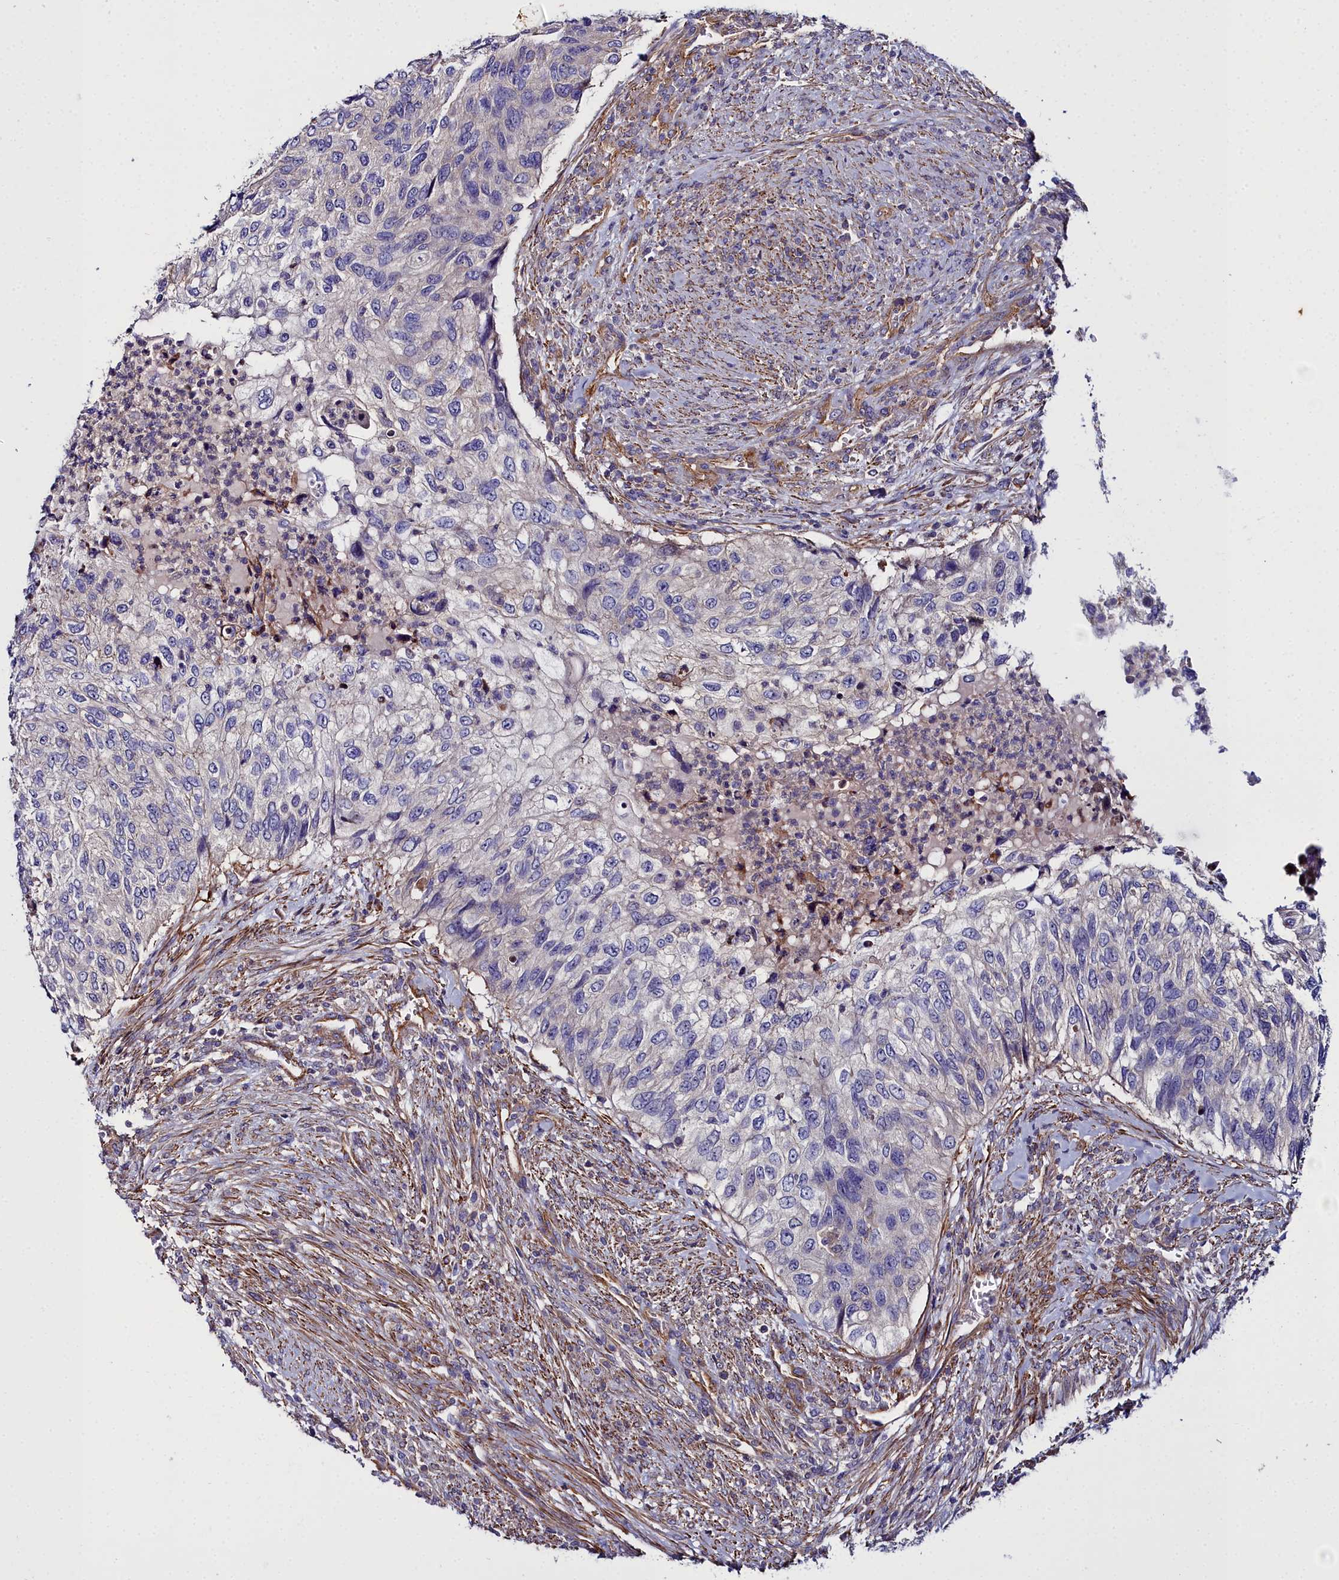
{"staining": {"intensity": "negative", "quantity": "none", "location": "none"}, "tissue": "urothelial cancer", "cell_type": "Tumor cells", "image_type": "cancer", "snomed": [{"axis": "morphology", "description": "Urothelial carcinoma, High grade"}, {"axis": "topography", "description": "Urinary bladder"}], "caption": "IHC histopathology image of urothelial cancer stained for a protein (brown), which reveals no staining in tumor cells.", "gene": "FADS3", "patient": {"sex": "female", "age": 60}}